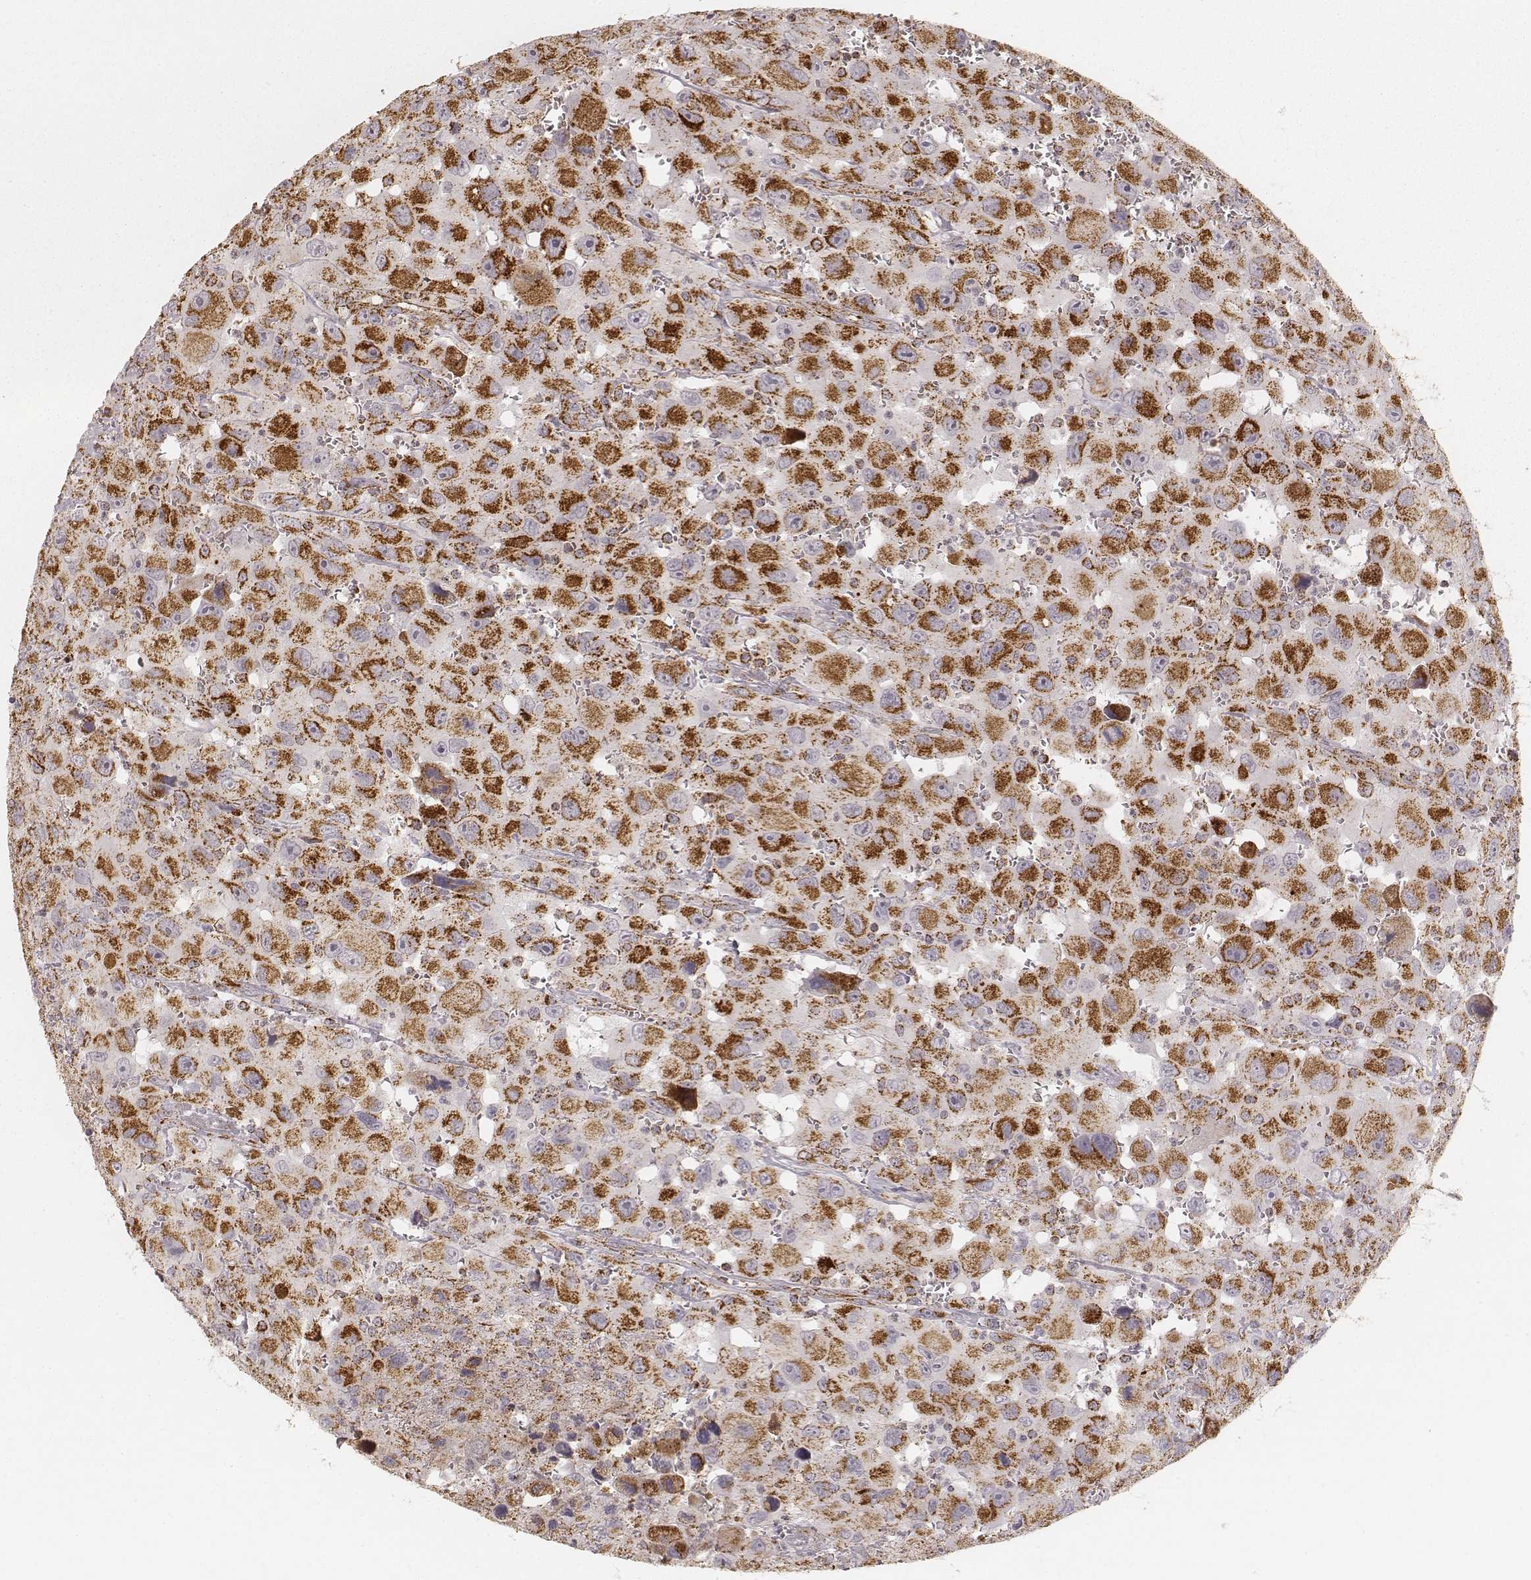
{"staining": {"intensity": "strong", "quantity": ">75%", "location": "cytoplasmic/membranous"}, "tissue": "head and neck cancer", "cell_type": "Tumor cells", "image_type": "cancer", "snomed": [{"axis": "morphology", "description": "Squamous cell carcinoma, NOS"}, {"axis": "morphology", "description": "Squamous cell carcinoma, metastatic, NOS"}, {"axis": "topography", "description": "Oral tissue"}, {"axis": "topography", "description": "Head-Neck"}], "caption": "Immunohistochemistry of human squamous cell carcinoma (head and neck) displays high levels of strong cytoplasmic/membranous expression in approximately >75% of tumor cells.", "gene": "CS", "patient": {"sex": "female", "age": 85}}